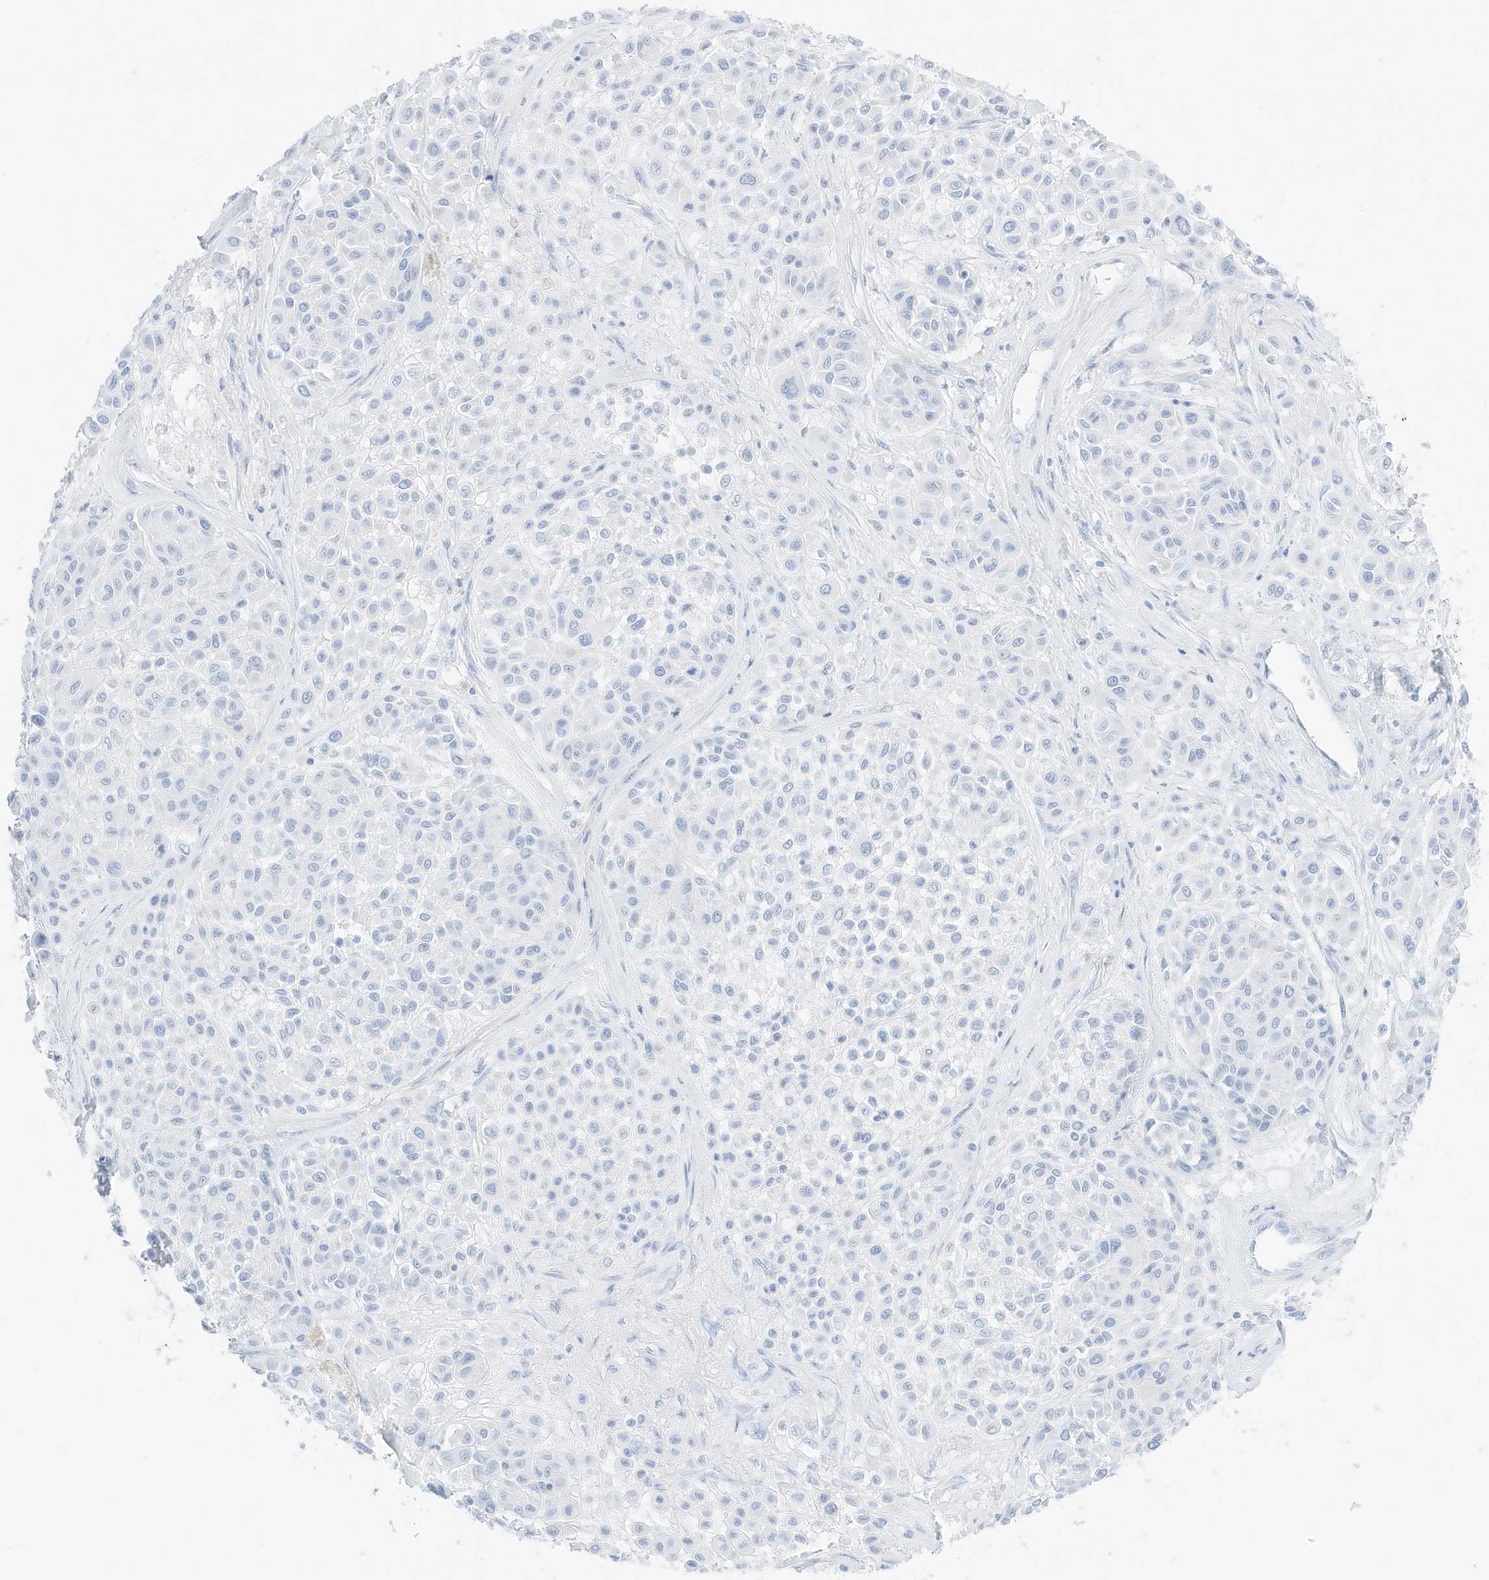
{"staining": {"intensity": "negative", "quantity": "none", "location": "none"}, "tissue": "melanoma", "cell_type": "Tumor cells", "image_type": "cancer", "snomed": [{"axis": "morphology", "description": "Malignant melanoma, Metastatic site"}, {"axis": "topography", "description": "Soft tissue"}], "caption": "Human malignant melanoma (metastatic site) stained for a protein using IHC shows no positivity in tumor cells.", "gene": "SLC22A13", "patient": {"sex": "male", "age": 41}}